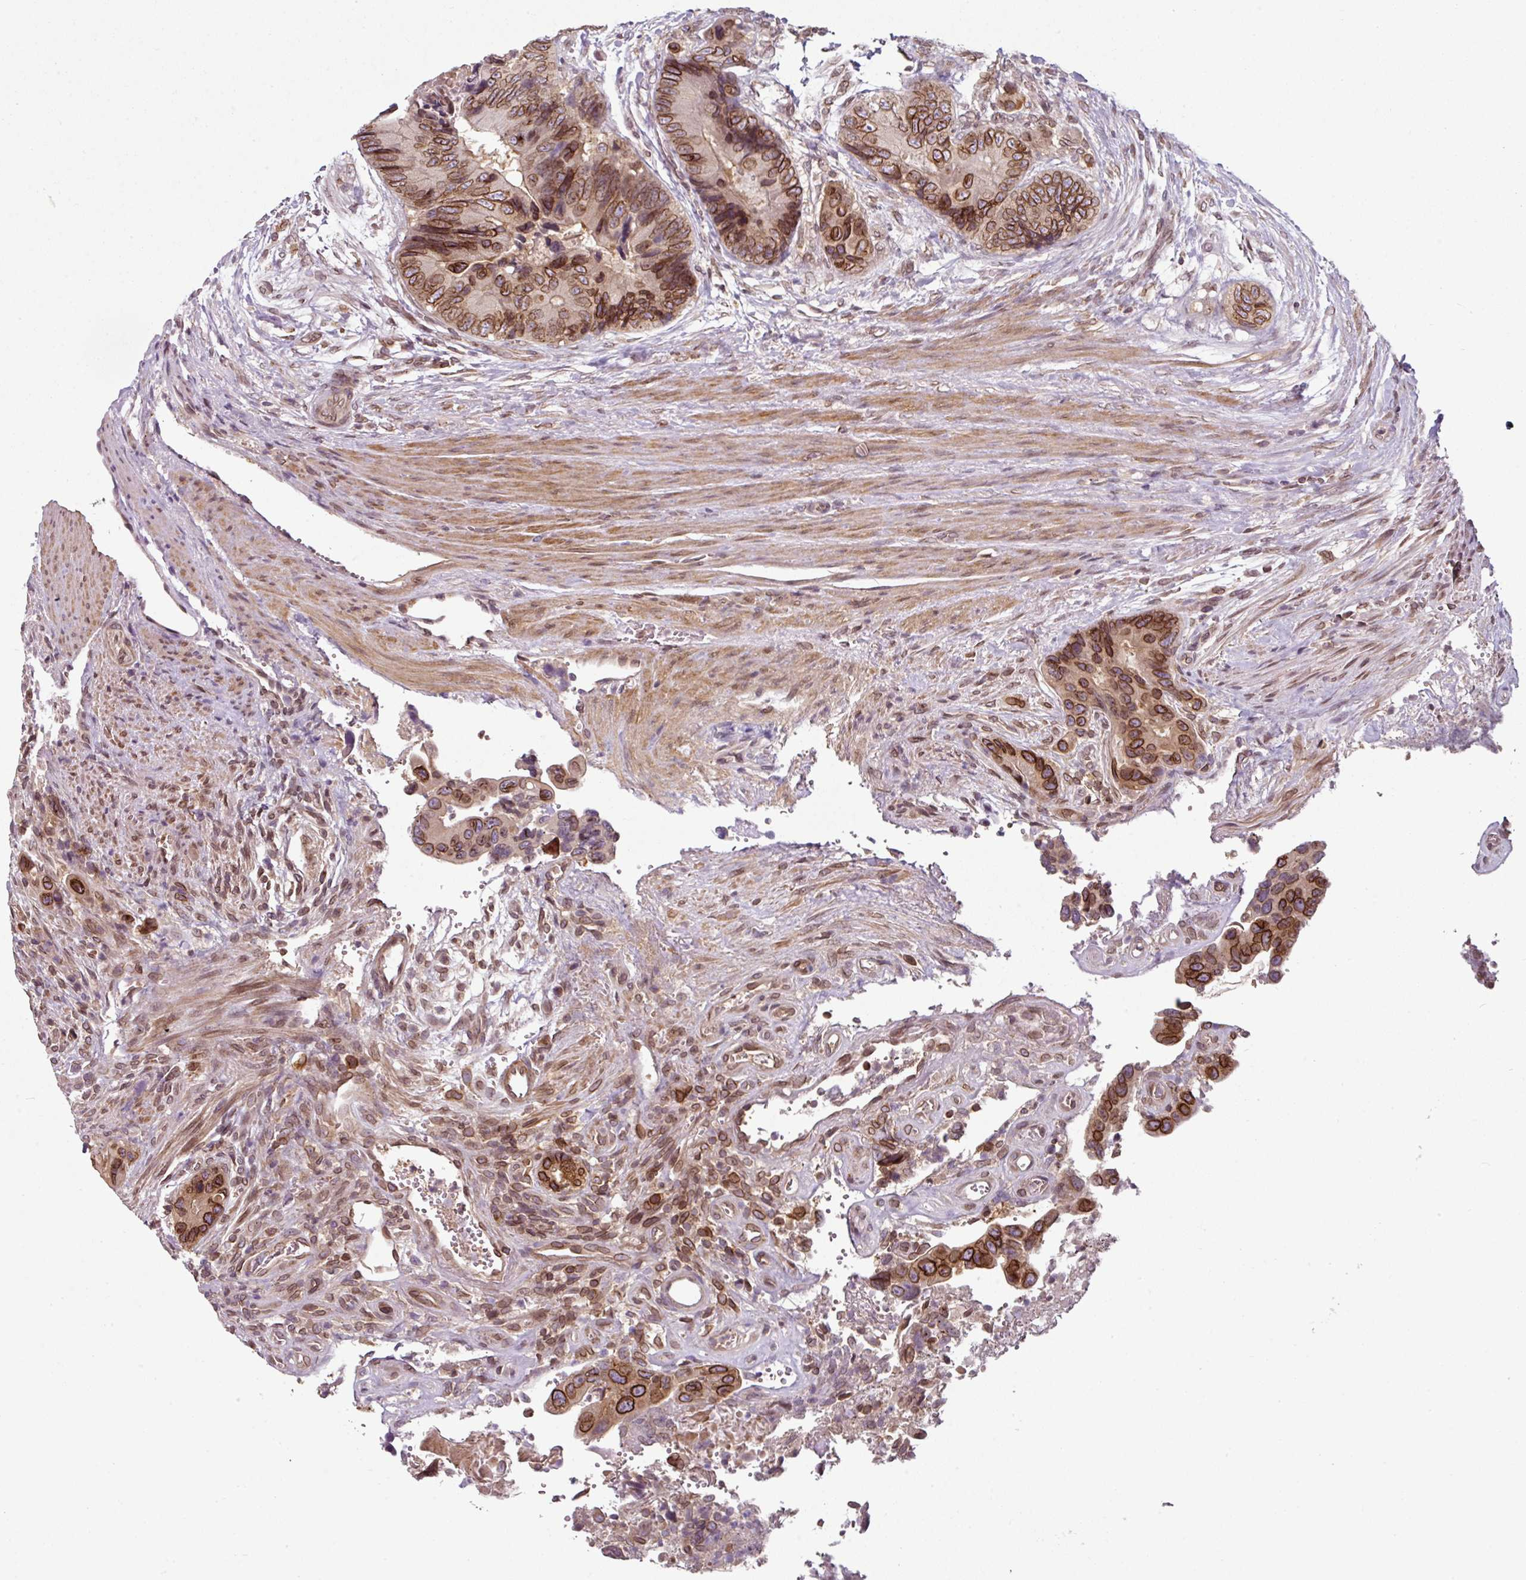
{"staining": {"intensity": "strong", "quantity": ">75%", "location": "cytoplasmic/membranous,nuclear"}, "tissue": "colorectal cancer", "cell_type": "Tumor cells", "image_type": "cancer", "snomed": [{"axis": "morphology", "description": "Adenocarcinoma, NOS"}, {"axis": "topography", "description": "Colon"}], "caption": "Adenocarcinoma (colorectal) stained for a protein demonstrates strong cytoplasmic/membranous and nuclear positivity in tumor cells. Nuclei are stained in blue.", "gene": "RANGAP1", "patient": {"sex": "male", "age": 84}}